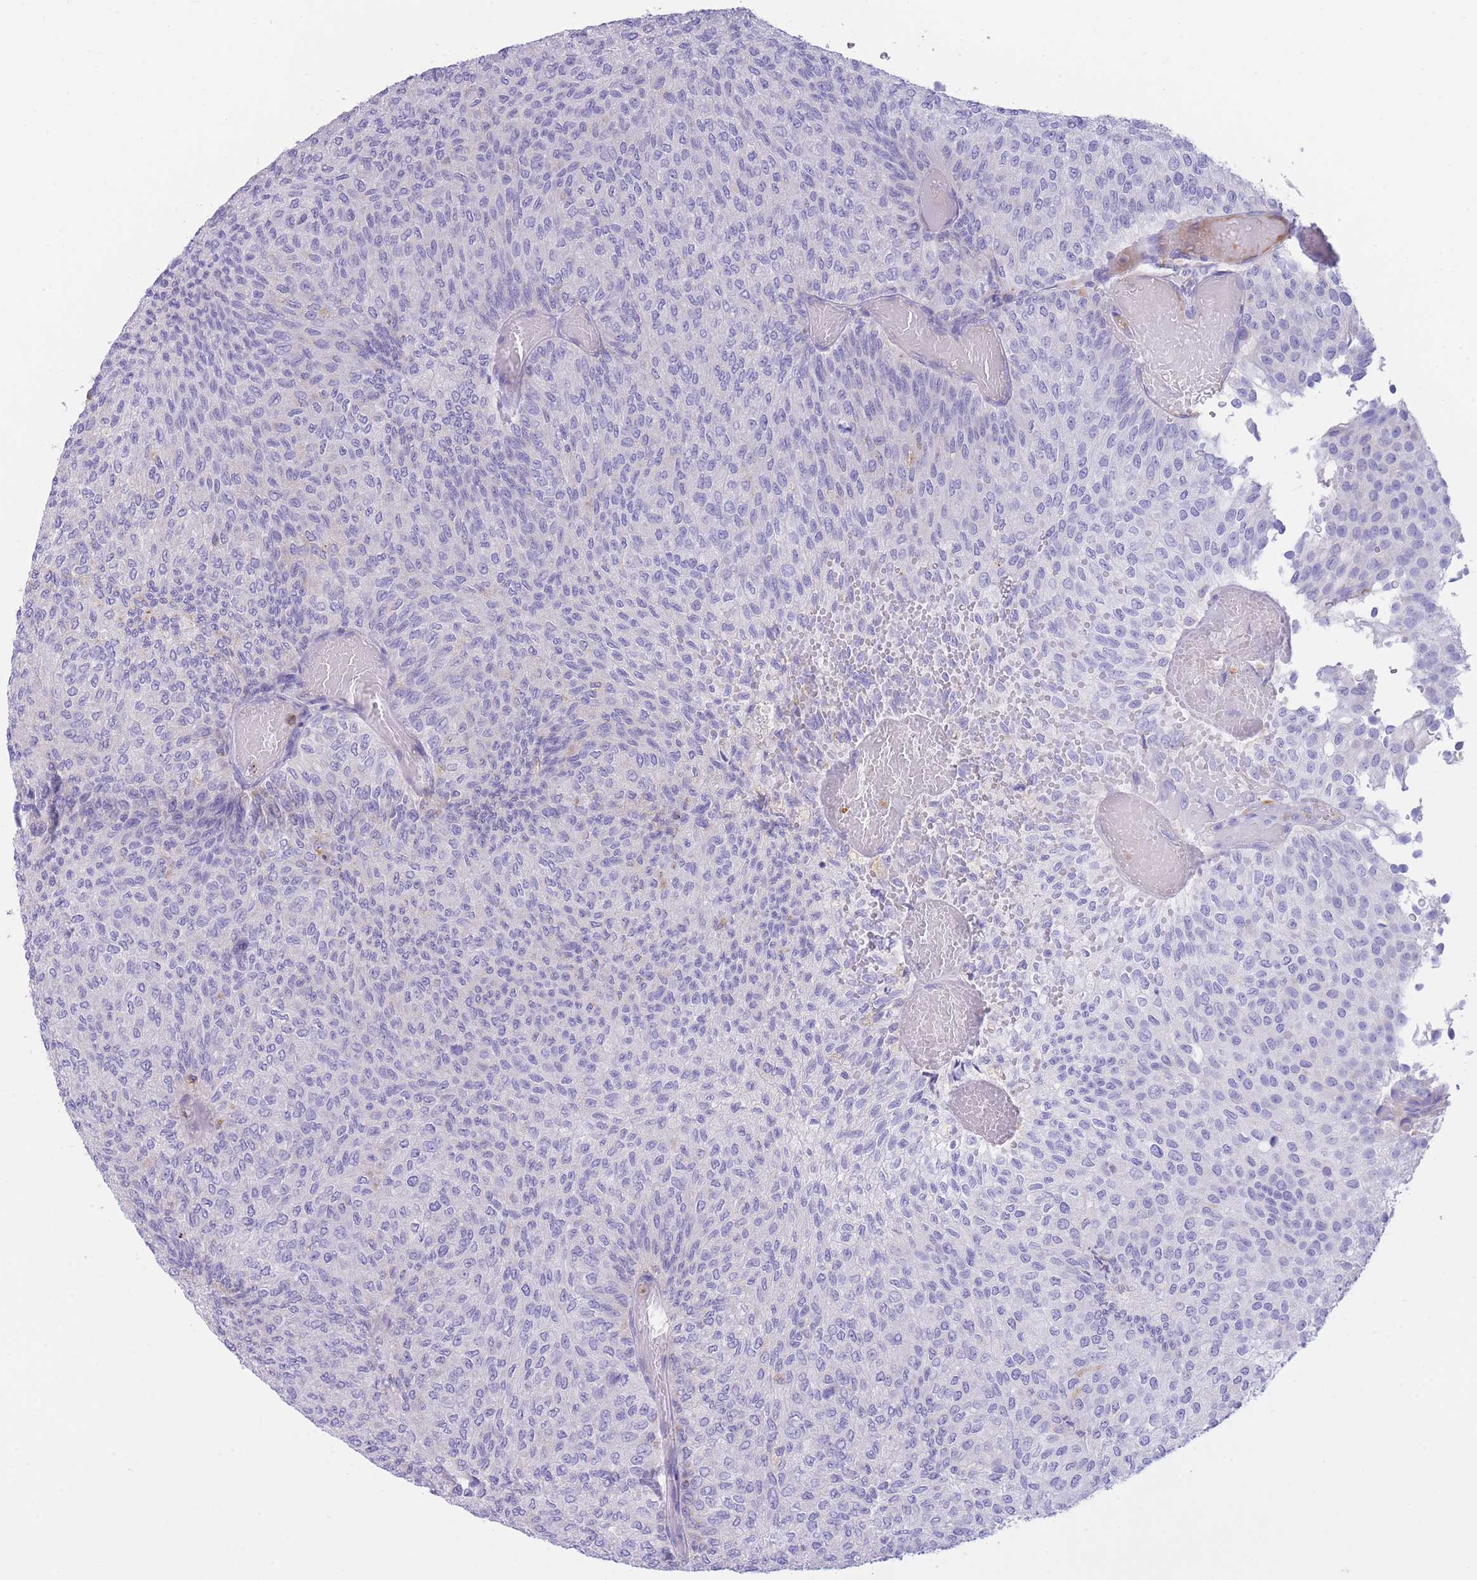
{"staining": {"intensity": "negative", "quantity": "none", "location": "none"}, "tissue": "urothelial cancer", "cell_type": "Tumor cells", "image_type": "cancer", "snomed": [{"axis": "morphology", "description": "Urothelial carcinoma, Low grade"}, {"axis": "topography", "description": "Urinary bladder"}], "caption": "A high-resolution histopathology image shows immunohistochemistry (IHC) staining of urothelial cancer, which displays no significant positivity in tumor cells.", "gene": "PLBD1", "patient": {"sex": "male", "age": 78}}